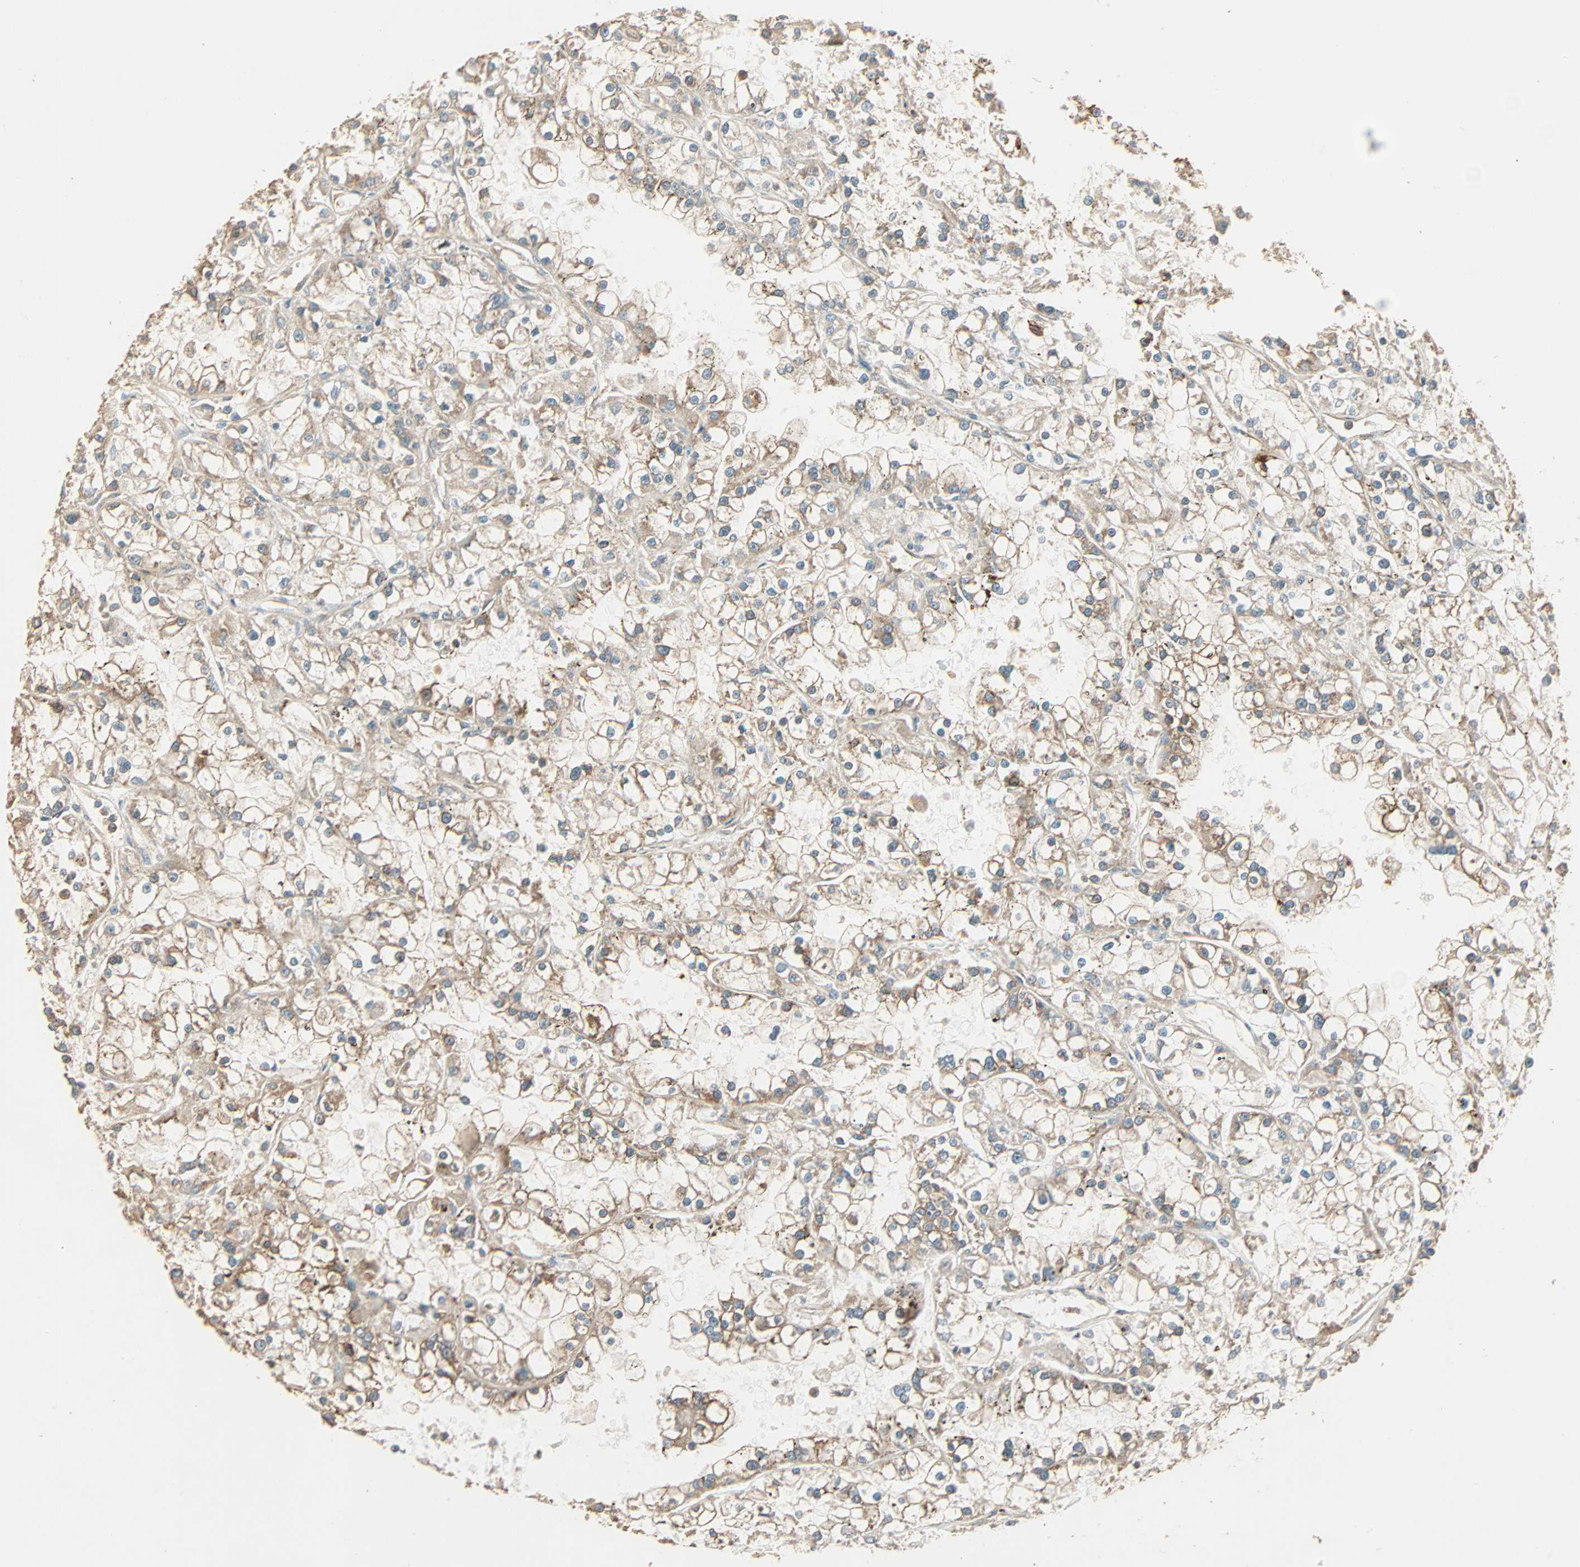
{"staining": {"intensity": "strong", "quantity": "<25%", "location": "cytoplasmic/membranous"}, "tissue": "renal cancer", "cell_type": "Tumor cells", "image_type": "cancer", "snomed": [{"axis": "morphology", "description": "Adenocarcinoma, NOS"}, {"axis": "topography", "description": "Kidney"}], "caption": "DAB (3,3'-diaminobenzidine) immunohistochemical staining of human renal cancer demonstrates strong cytoplasmic/membranous protein positivity in approximately <25% of tumor cells. Using DAB (brown) and hematoxylin (blue) stains, captured at high magnification using brightfield microscopy.", "gene": "GALK1", "patient": {"sex": "female", "age": 52}}